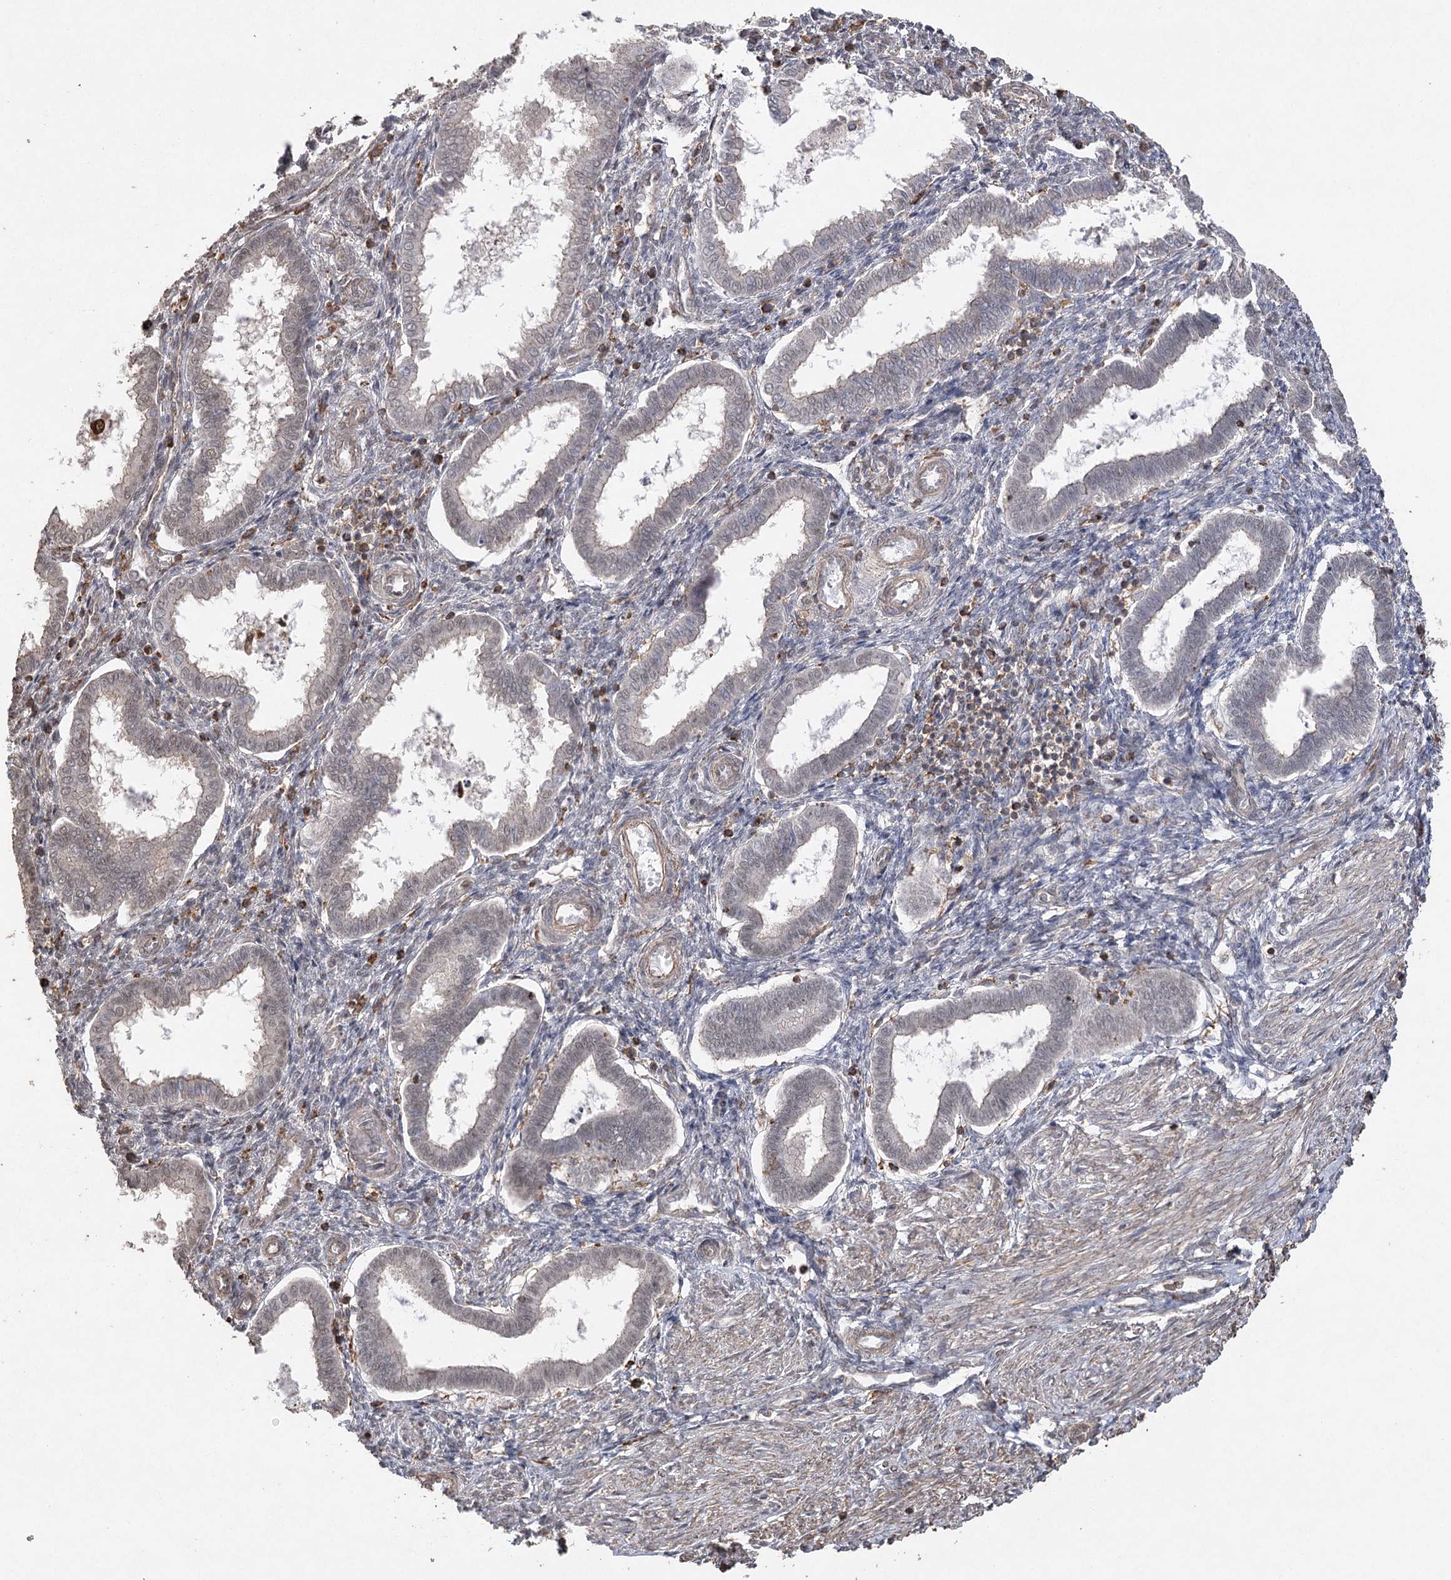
{"staining": {"intensity": "weak", "quantity": "25%-75%", "location": "cytoplasmic/membranous"}, "tissue": "endometrium", "cell_type": "Cells in endometrial stroma", "image_type": "normal", "snomed": [{"axis": "morphology", "description": "Normal tissue, NOS"}, {"axis": "topography", "description": "Endometrium"}], "caption": "Immunohistochemical staining of normal human endometrium displays weak cytoplasmic/membranous protein expression in approximately 25%-75% of cells in endometrial stroma. (DAB = brown stain, brightfield microscopy at high magnification).", "gene": "OBSL1", "patient": {"sex": "female", "age": 24}}